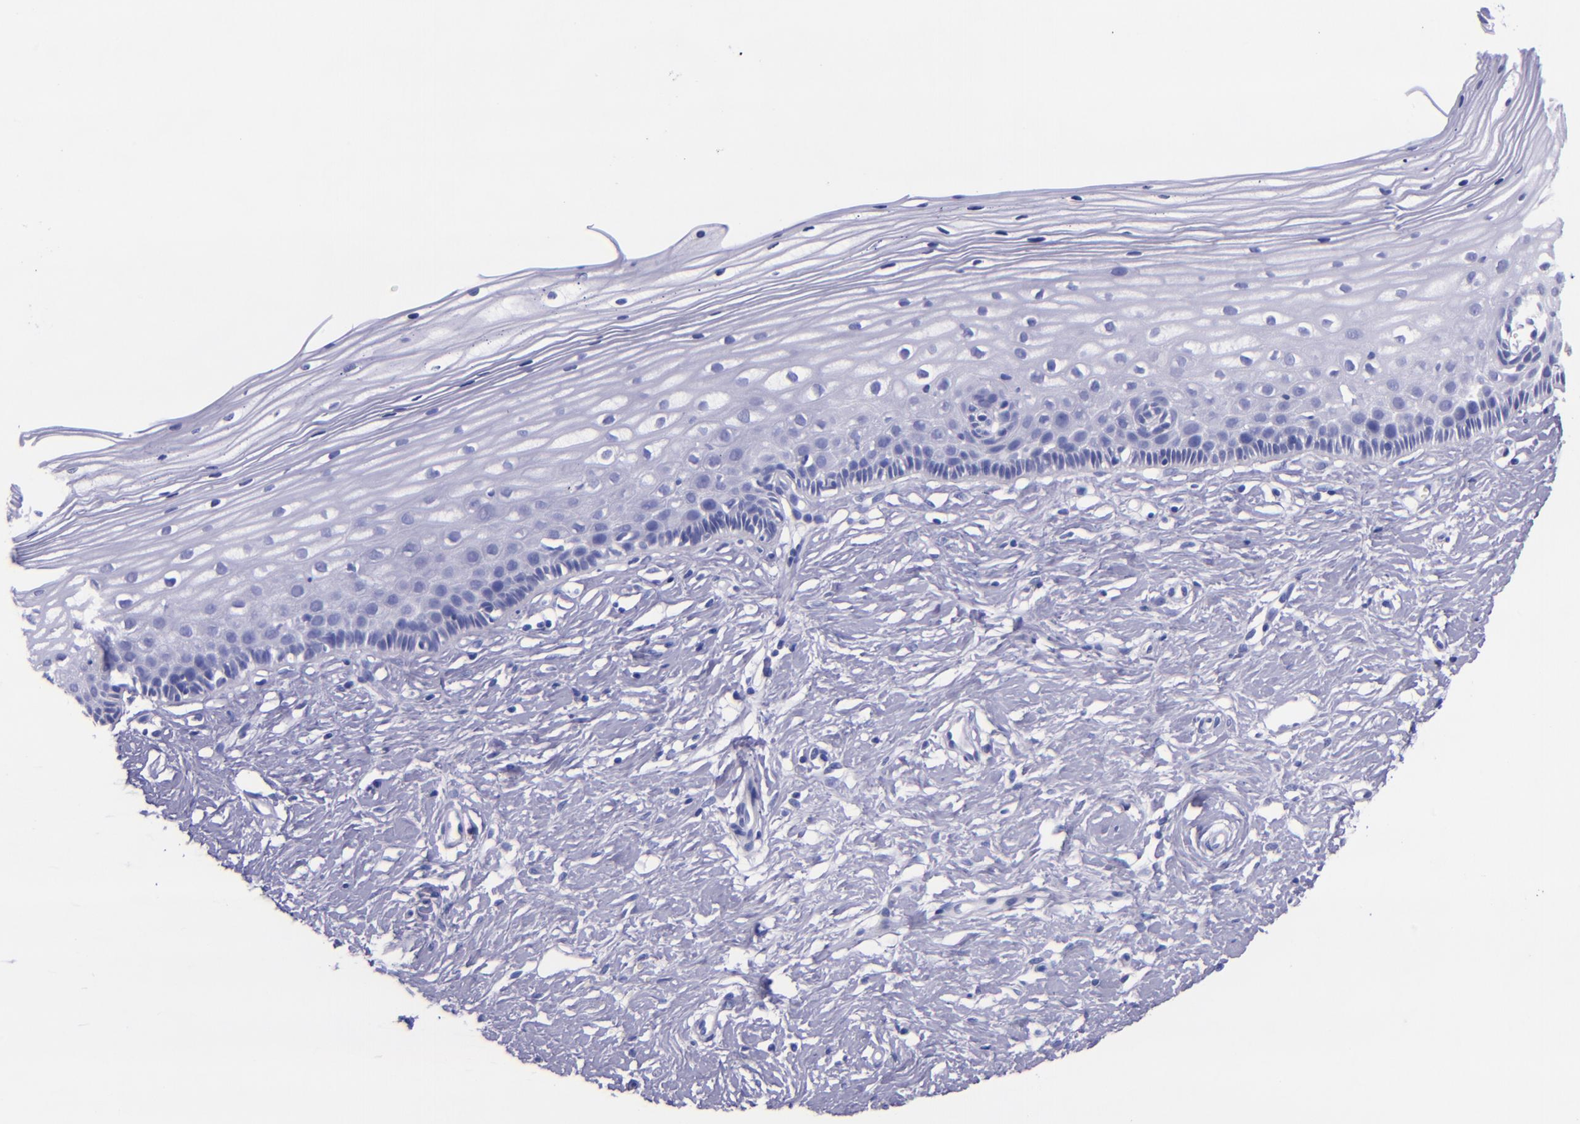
{"staining": {"intensity": "negative", "quantity": "none", "location": "none"}, "tissue": "cervix", "cell_type": "Glandular cells", "image_type": "normal", "snomed": [{"axis": "morphology", "description": "Normal tissue, NOS"}, {"axis": "topography", "description": "Cervix"}], "caption": "Immunohistochemistry of benign human cervix displays no positivity in glandular cells. (Brightfield microscopy of DAB immunohistochemistry at high magnification).", "gene": "MBP", "patient": {"sex": "female", "age": 40}}